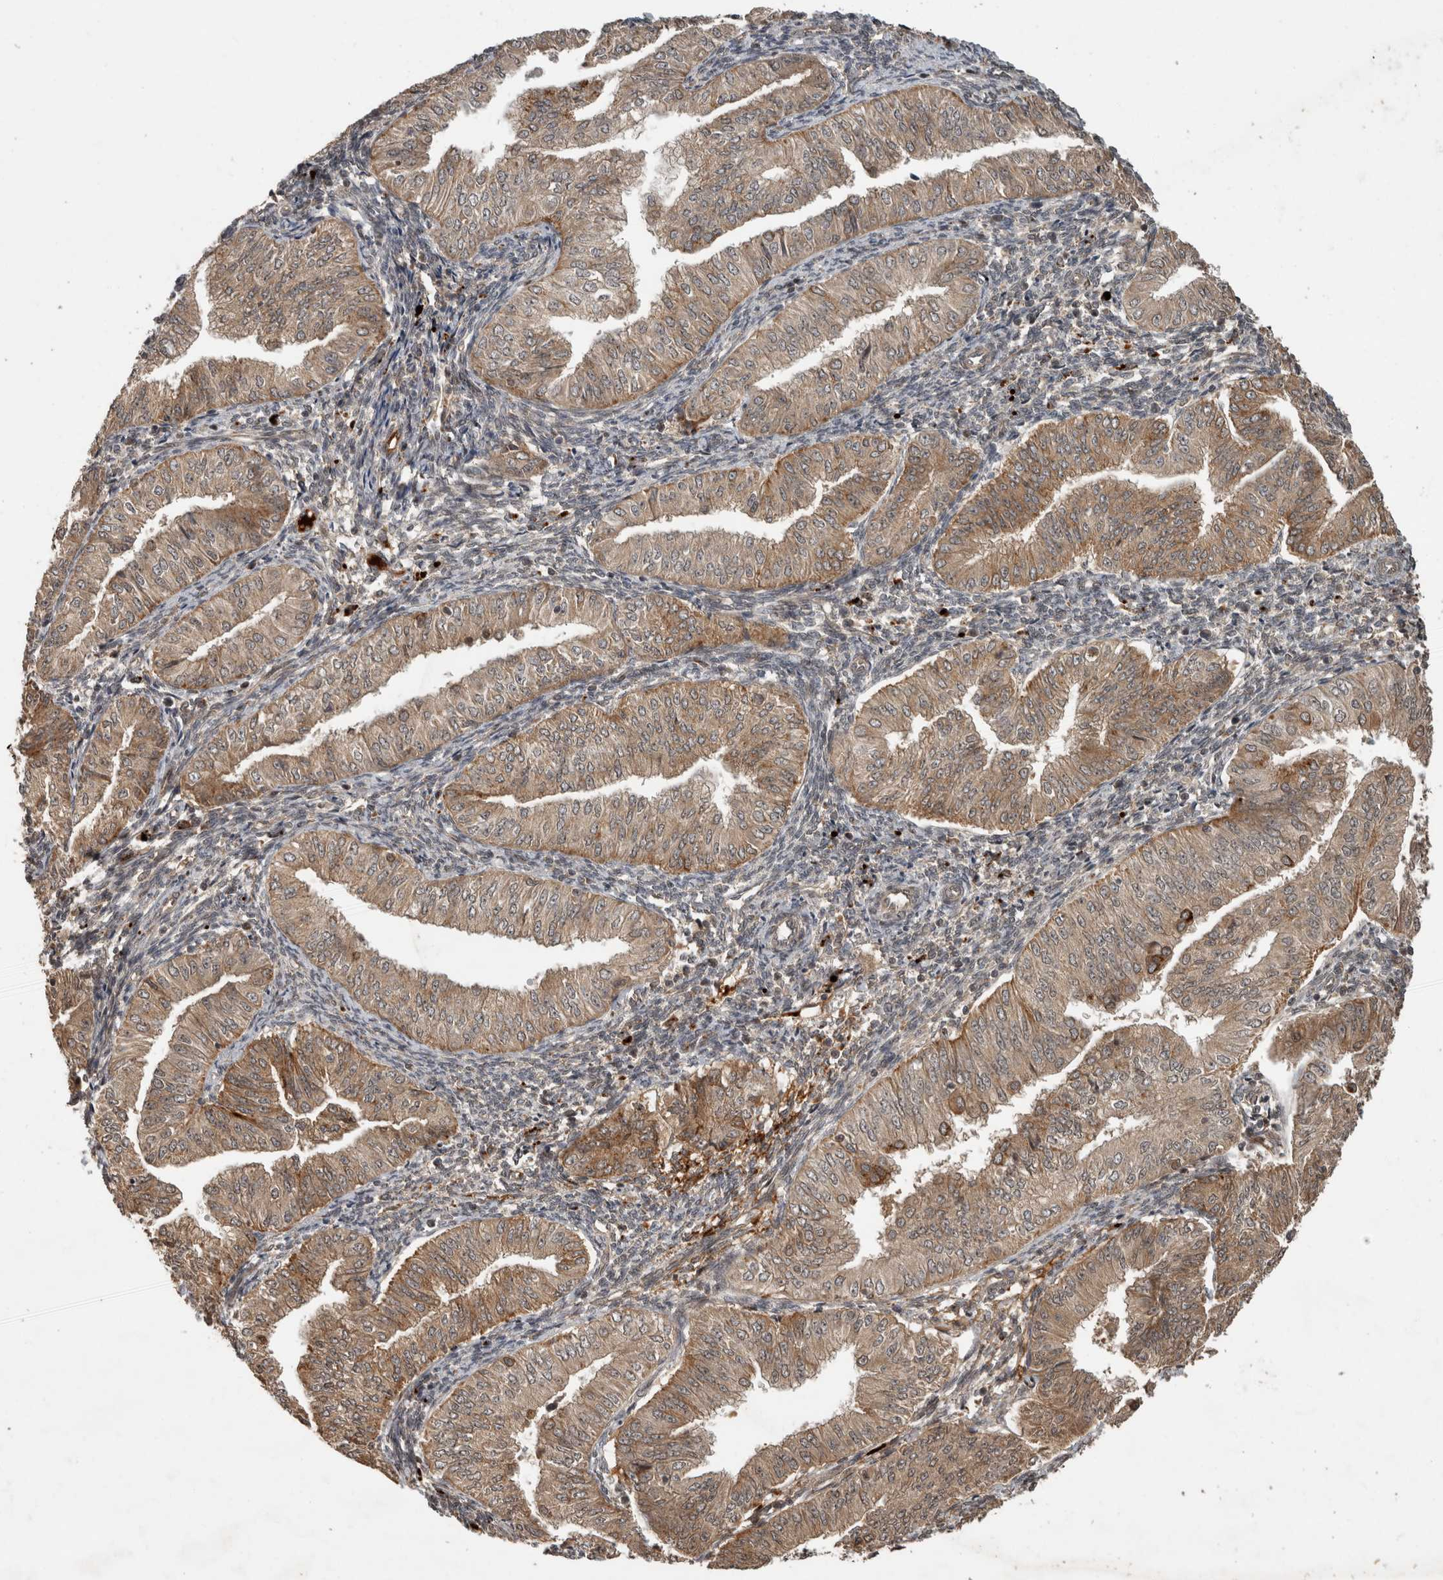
{"staining": {"intensity": "moderate", "quantity": ">75%", "location": "cytoplasmic/membranous"}, "tissue": "endometrial cancer", "cell_type": "Tumor cells", "image_type": "cancer", "snomed": [{"axis": "morphology", "description": "Normal tissue, NOS"}, {"axis": "morphology", "description": "Adenocarcinoma, NOS"}, {"axis": "topography", "description": "Endometrium"}], "caption": "Immunohistochemistry (IHC) (DAB (3,3'-diaminobenzidine)) staining of adenocarcinoma (endometrial) demonstrates moderate cytoplasmic/membranous protein staining in approximately >75% of tumor cells.", "gene": "PITPNC1", "patient": {"sex": "female", "age": 53}}